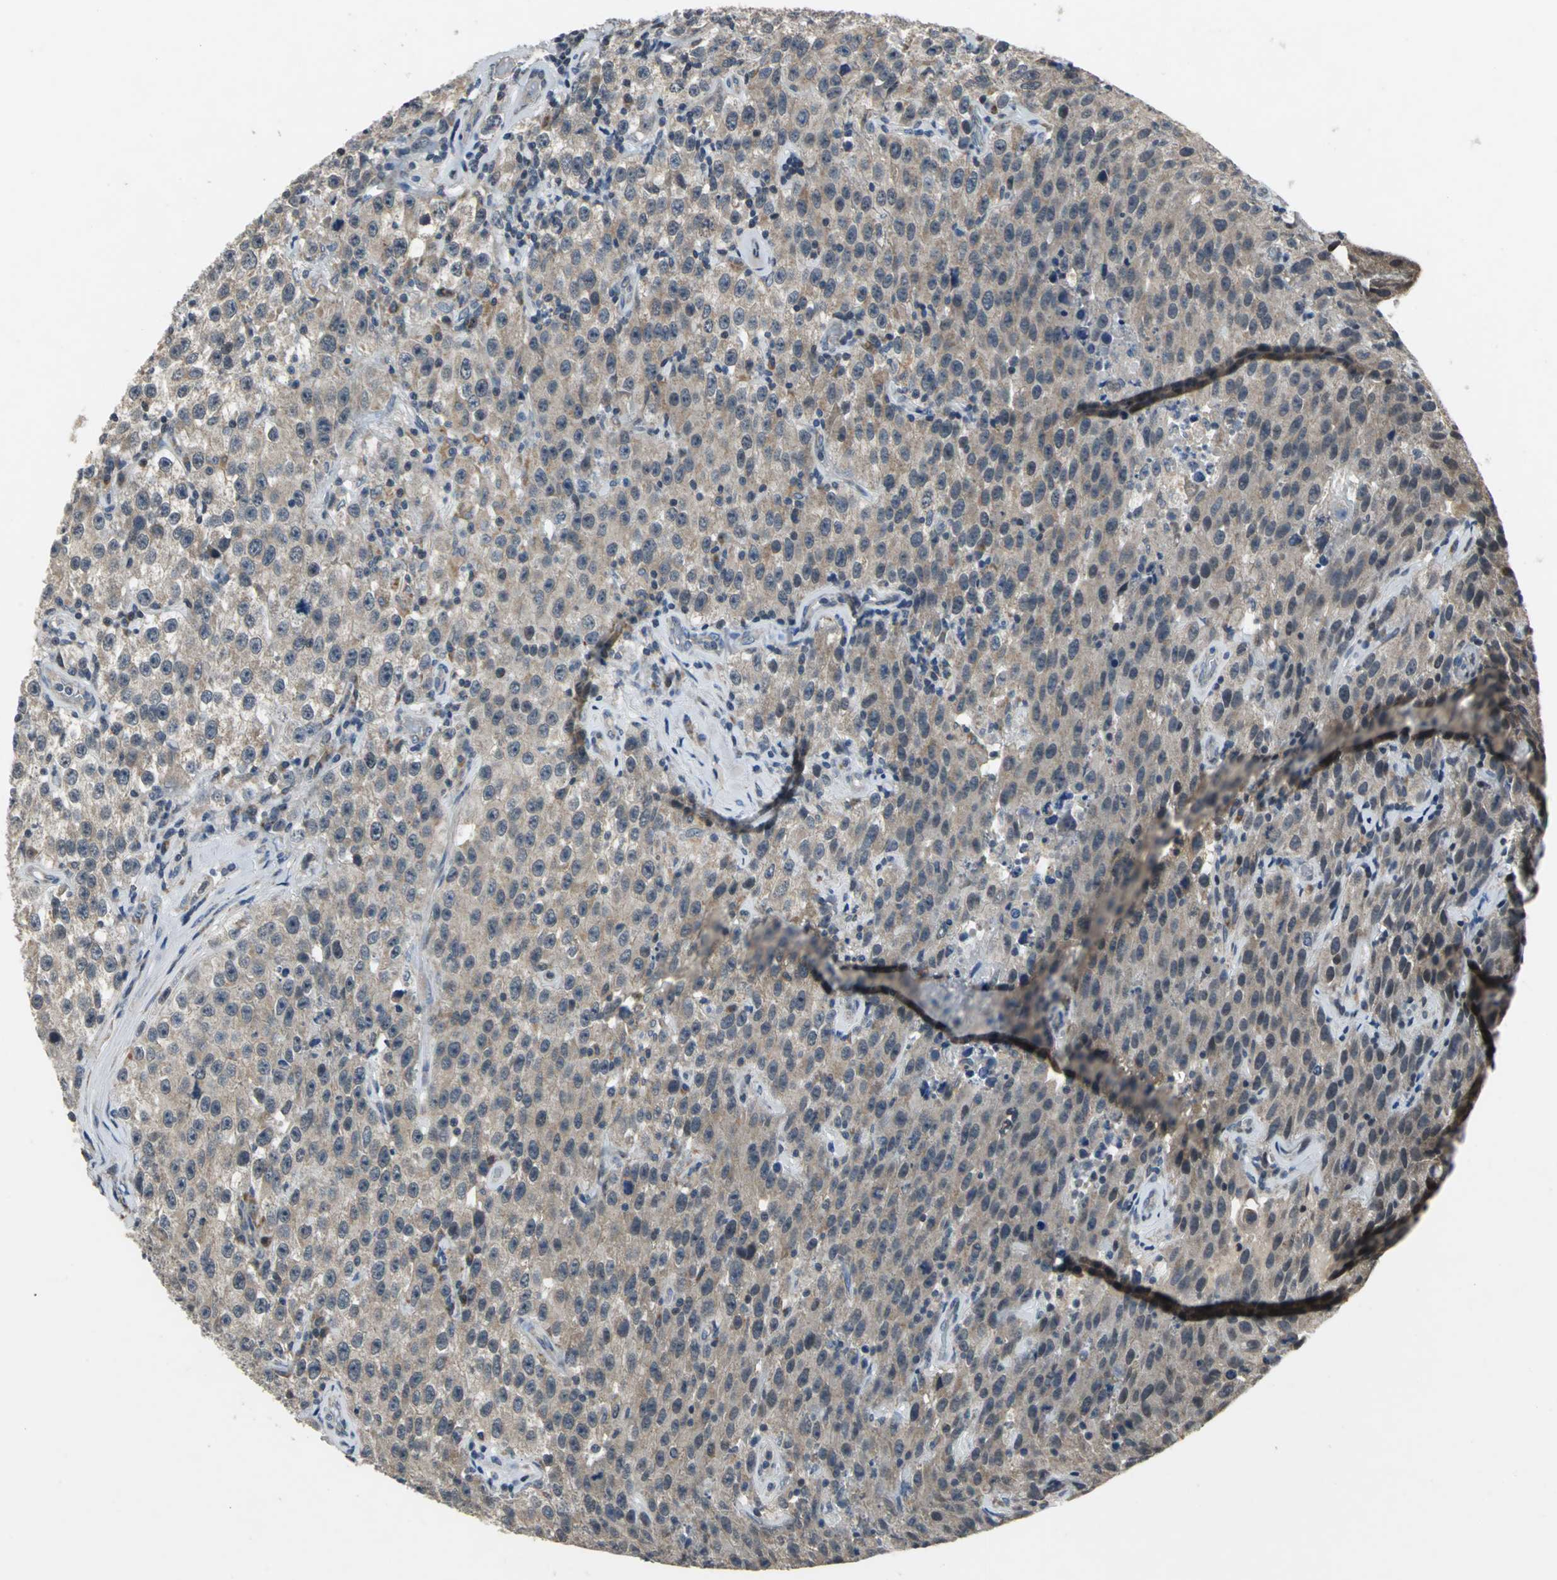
{"staining": {"intensity": "weak", "quantity": ">75%", "location": "cytoplasmic/membranous"}, "tissue": "testis cancer", "cell_type": "Tumor cells", "image_type": "cancer", "snomed": [{"axis": "morphology", "description": "Seminoma, NOS"}, {"axis": "topography", "description": "Testis"}], "caption": "Immunohistochemical staining of testis seminoma exhibits low levels of weak cytoplasmic/membranous positivity in approximately >75% of tumor cells.", "gene": "JADE3", "patient": {"sex": "male", "age": 52}}